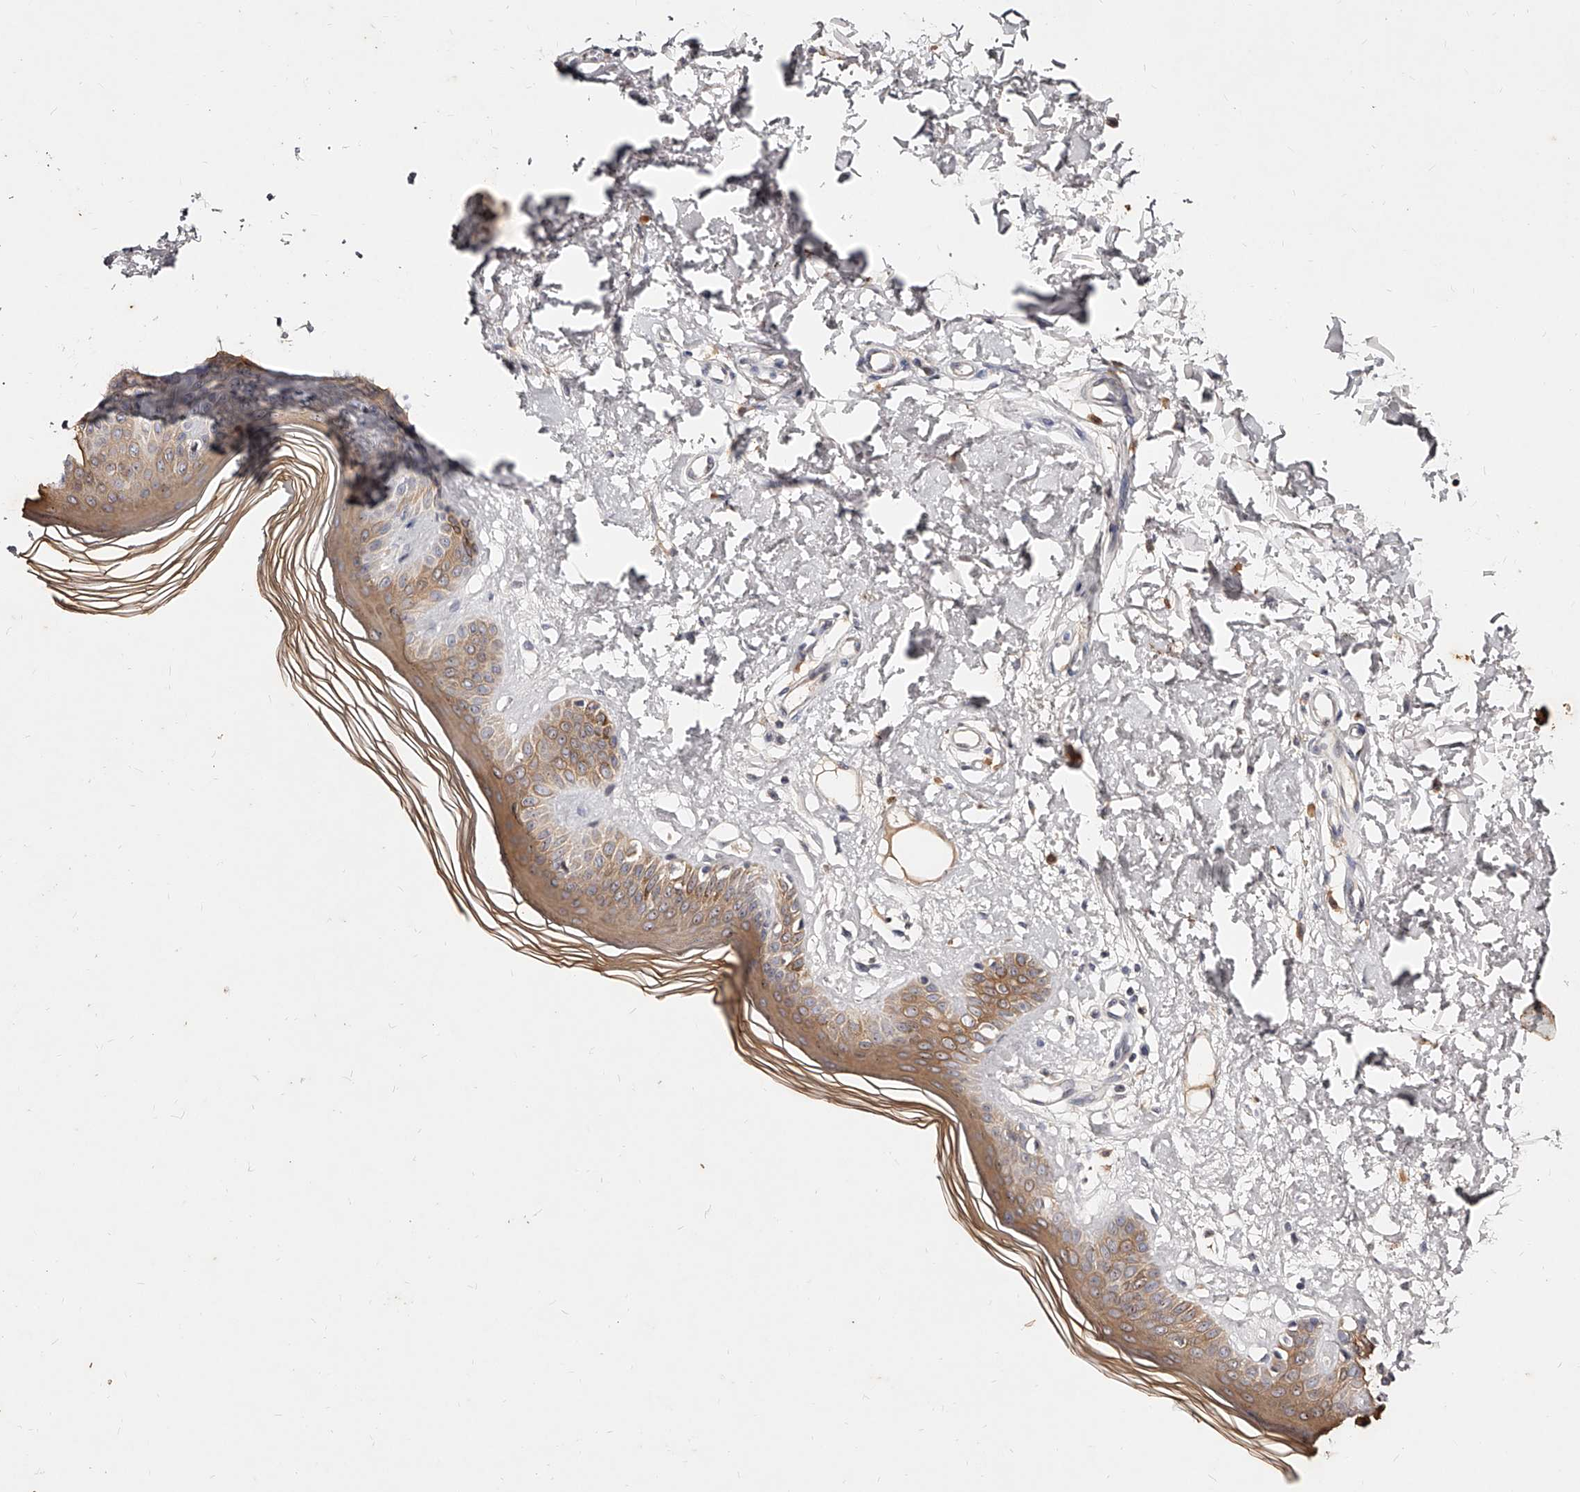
{"staining": {"intensity": "negative", "quantity": "none", "location": "none"}, "tissue": "skin", "cell_type": "Fibroblasts", "image_type": "normal", "snomed": [{"axis": "morphology", "description": "Normal tissue, NOS"}, {"axis": "topography", "description": "Skin"}], "caption": "Photomicrograph shows no significant protein positivity in fibroblasts of normal skin. The staining was performed using DAB (3,3'-diaminobenzidine) to visualize the protein expression in brown, while the nuclei were stained in blue with hematoxylin (Magnification: 20x).", "gene": "PHACTR1", "patient": {"sex": "female", "age": 64}}